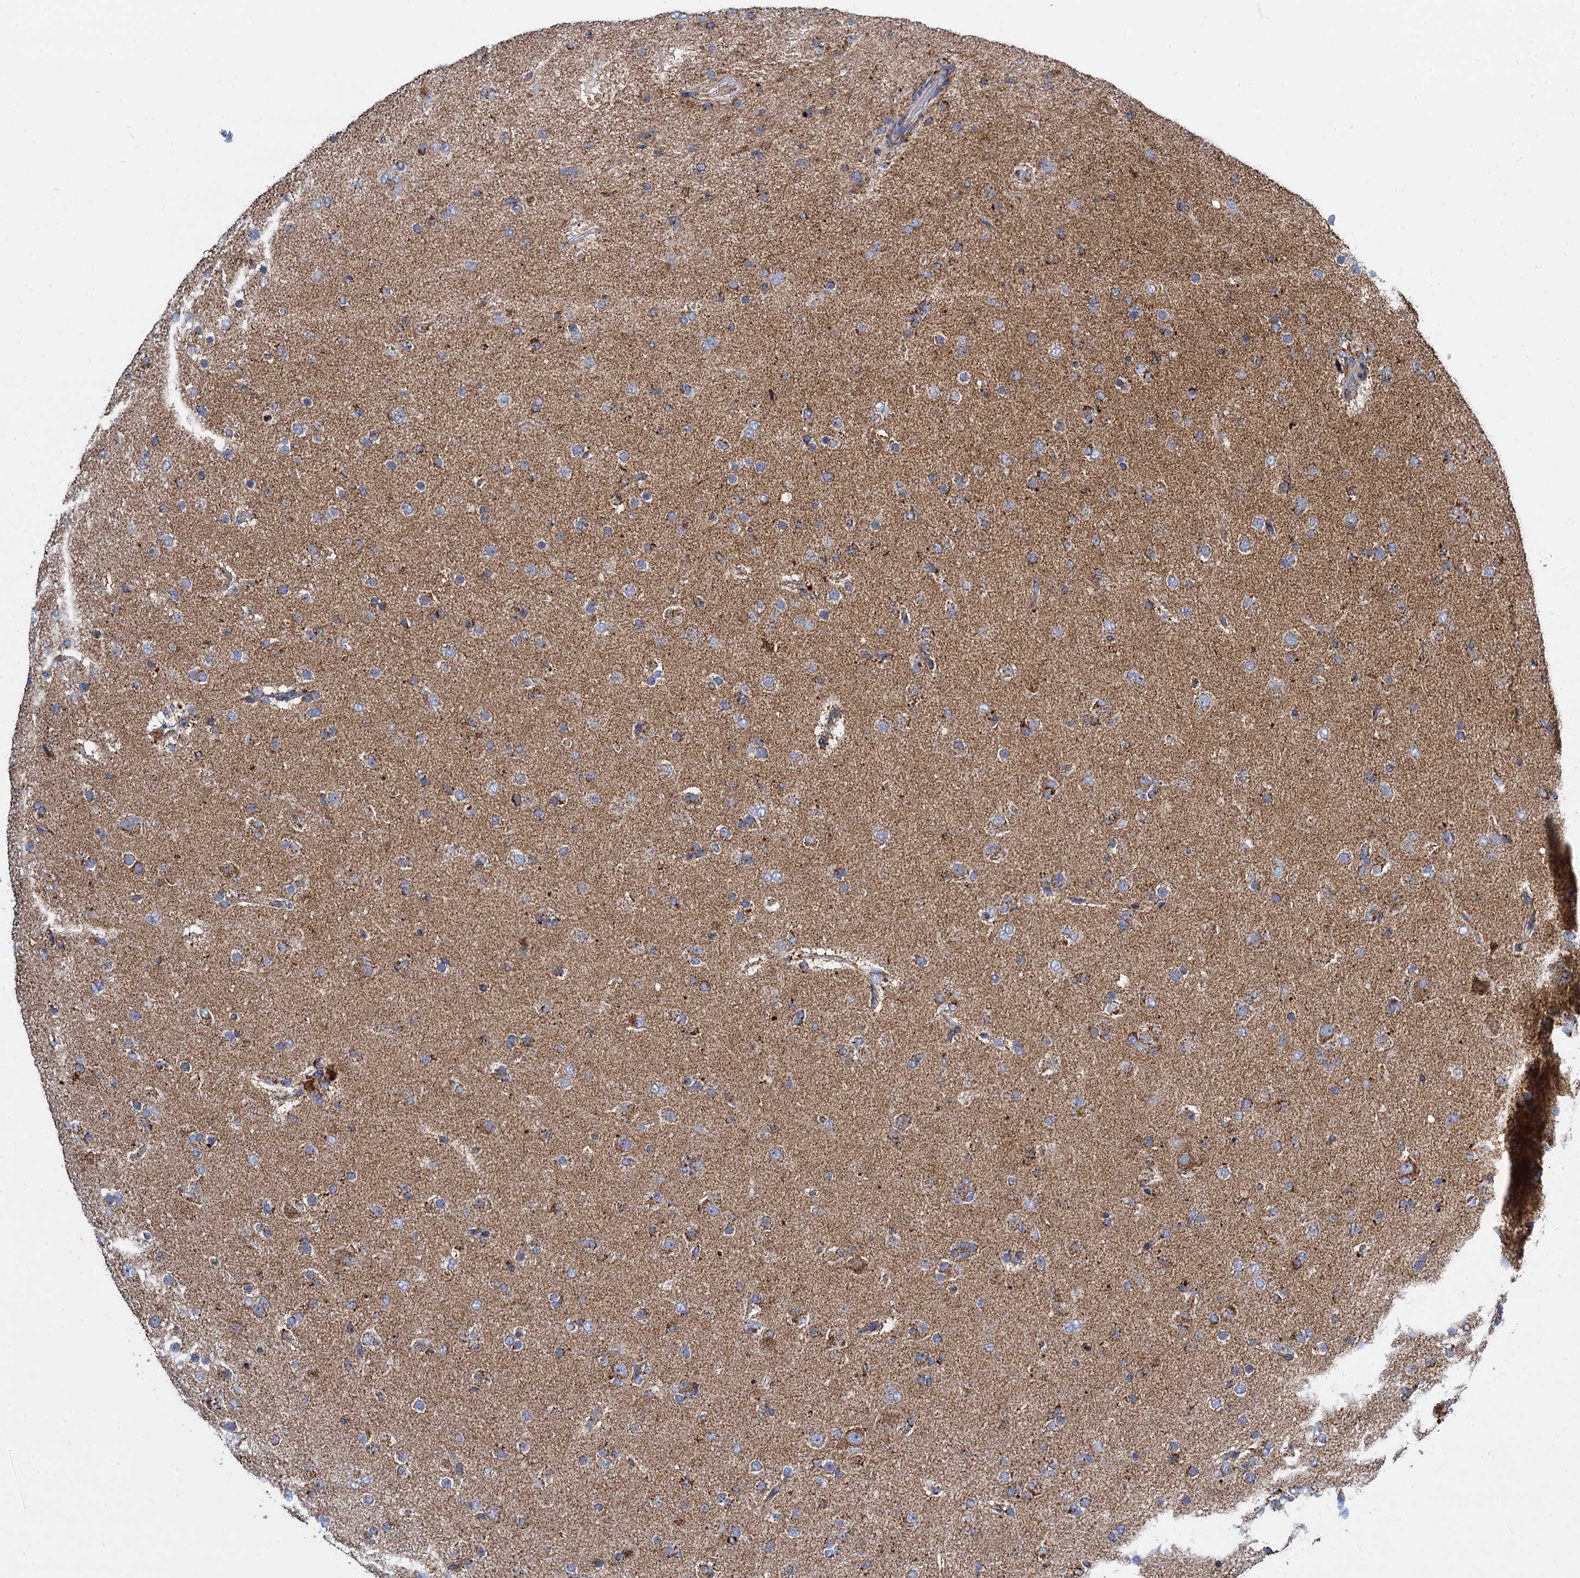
{"staining": {"intensity": "strong", "quantity": "<25%", "location": "cytoplasmic/membranous"}, "tissue": "glioma", "cell_type": "Tumor cells", "image_type": "cancer", "snomed": [{"axis": "morphology", "description": "Glioma, malignant, Low grade"}, {"axis": "topography", "description": "Brain"}], "caption": "Immunohistochemistry micrograph of neoplastic tissue: malignant glioma (low-grade) stained using IHC reveals medium levels of strong protein expression localized specifically in the cytoplasmic/membranous of tumor cells, appearing as a cytoplasmic/membranous brown color.", "gene": "TIMM10", "patient": {"sex": "male", "age": 65}}